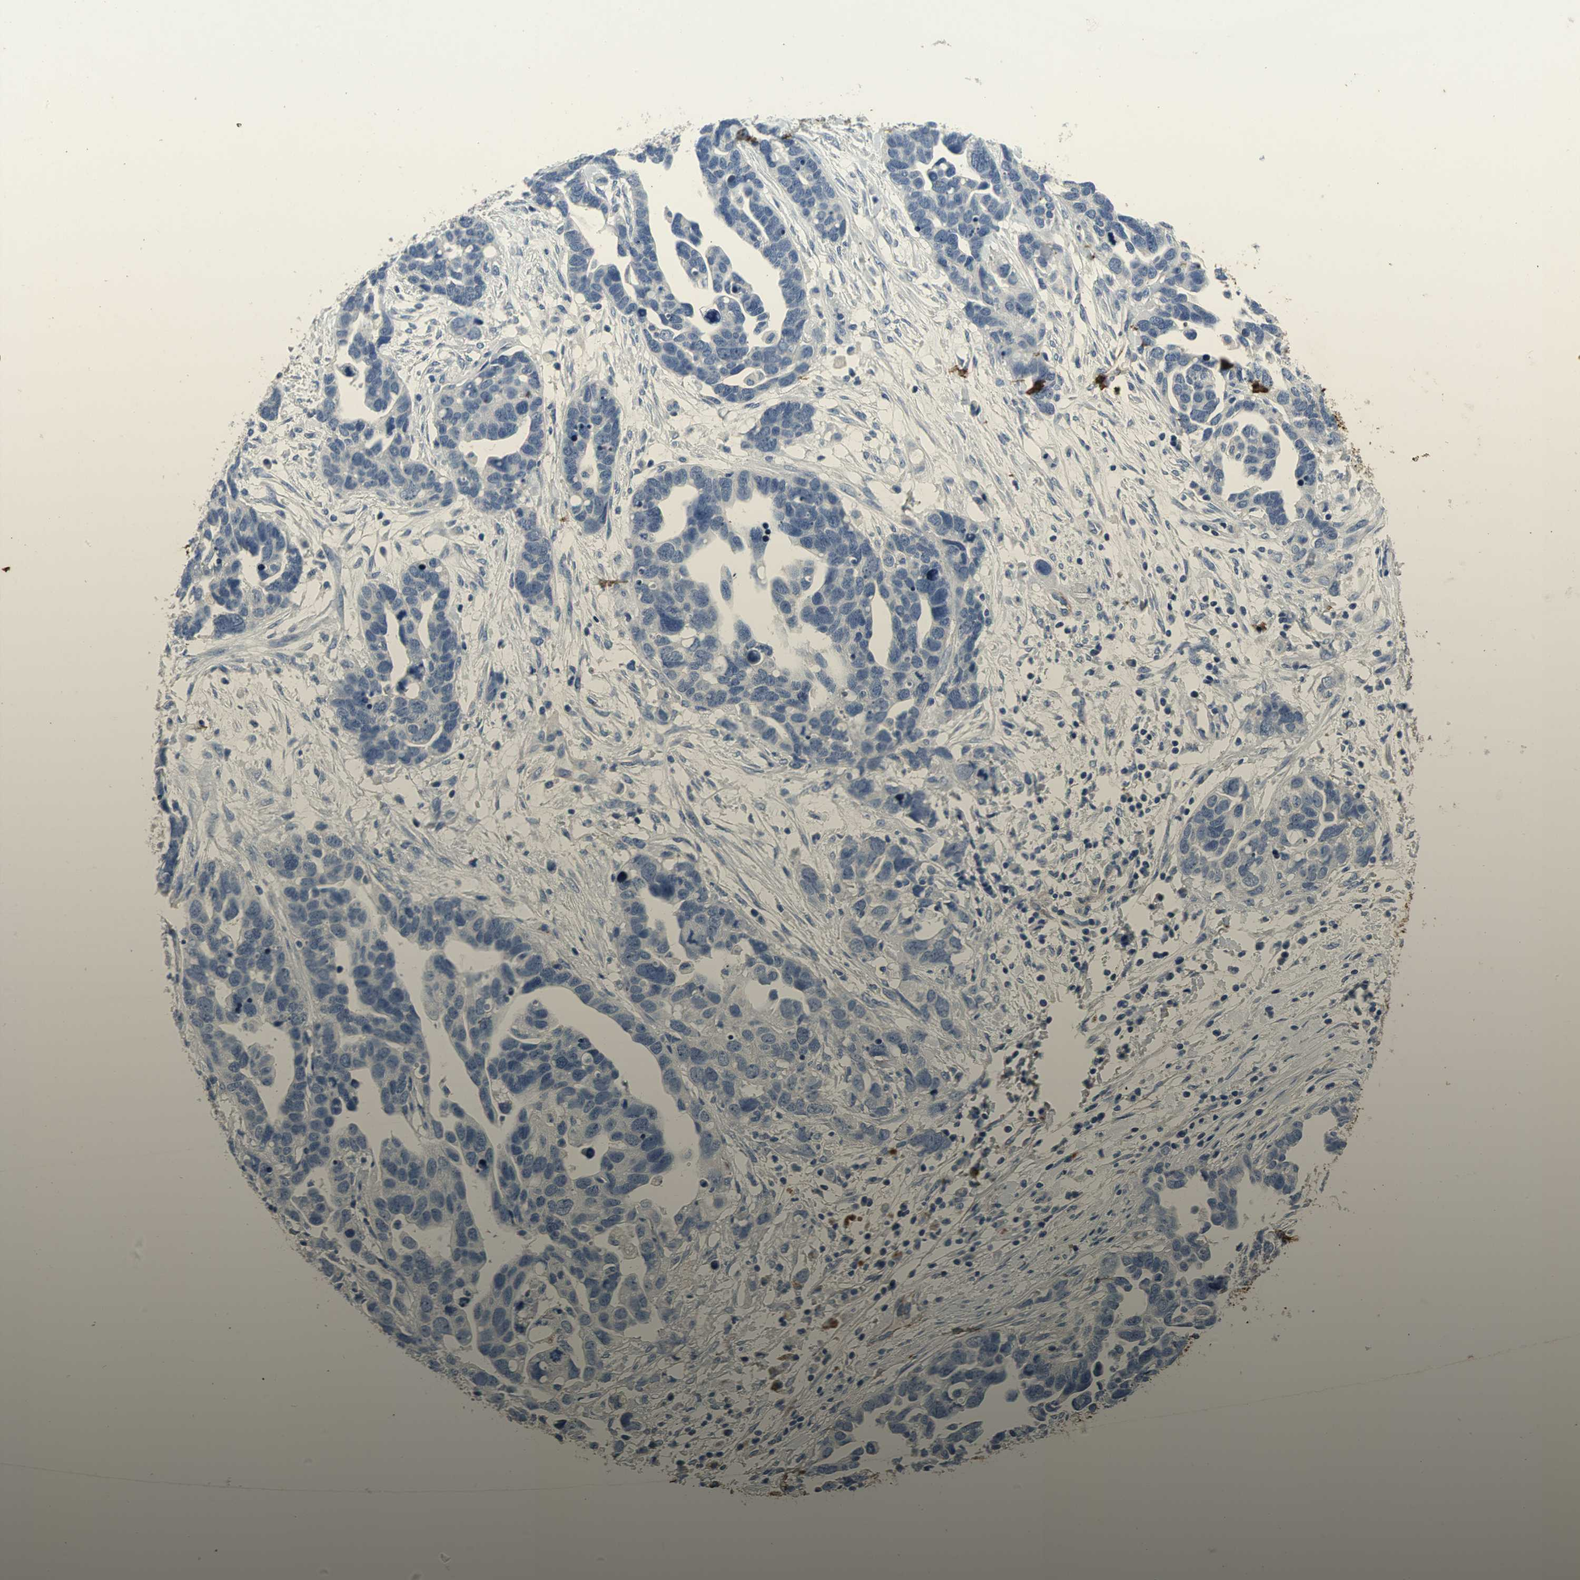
{"staining": {"intensity": "negative", "quantity": "none", "location": "none"}, "tissue": "ovarian cancer", "cell_type": "Tumor cells", "image_type": "cancer", "snomed": [{"axis": "morphology", "description": "Cystadenocarcinoma, serous, NOS"}, {"axis": "topography", "description": "Ovary"}], "caption": "Ovarian cancer was stained to show a protein in brown. There is no significant expression in tumor cells.", "gene": "EFNB3", "patient": {"sex": "female", "age": 54}}